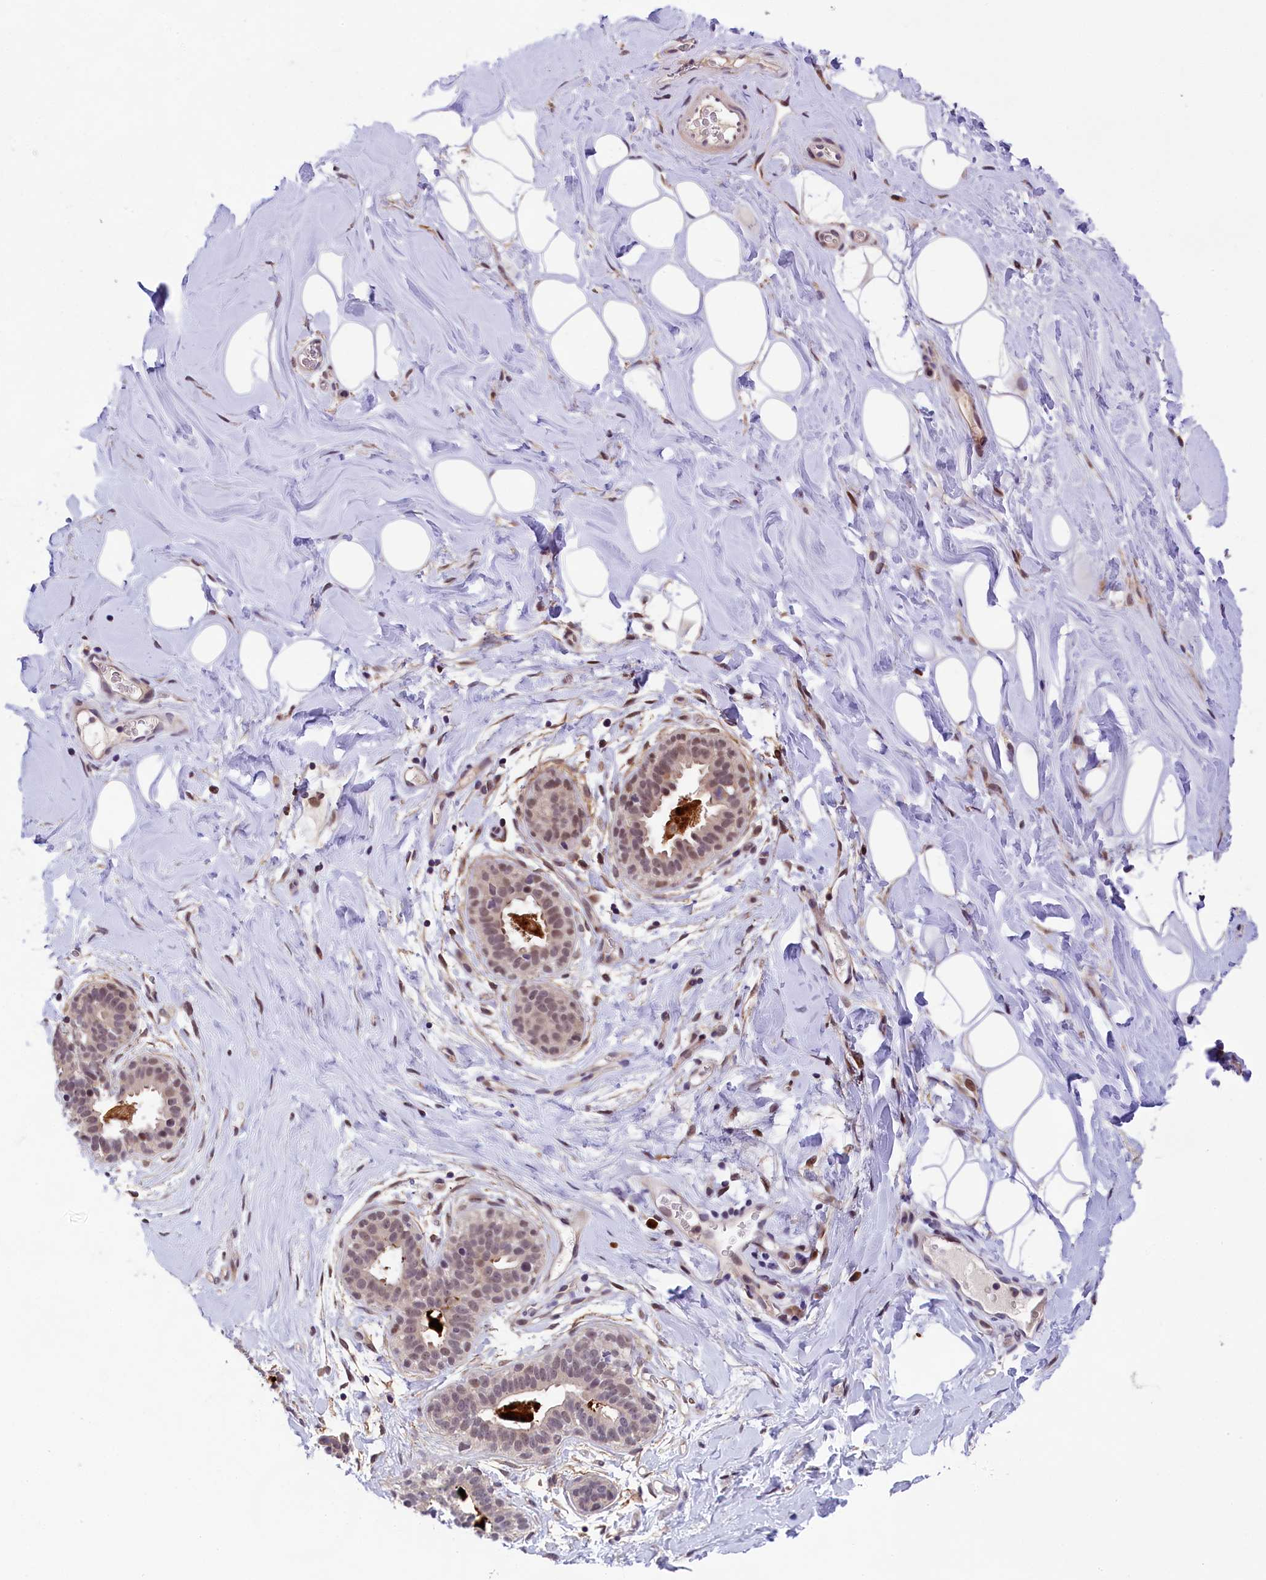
{"staining": {"intensity": "negative", "quantity": "none", "location": "none"}, "tissue": "adipose tissue", "cell_type": "Adipocytes", "image_type": "normal", "snomed": [{"axis": "morphology", "description": "Normal tissue, NOS"}, {"axis": "topography", "description": "Breast"}], "caption": "Immunohistochemistry (IHC) micrograph of normal adipose tissue: human adipose tissue stained with DAB (3,3'-diaminobenzidine) reveals no significant protein positivity in adipocytes. The staining is performed using DAB (3,3'-diaminobenzidine) brown chromogen with nuclei counter-stained in using hematoxylin.", "gene": "FBXO45", "patient": {"sex": "female", "age": 26}}